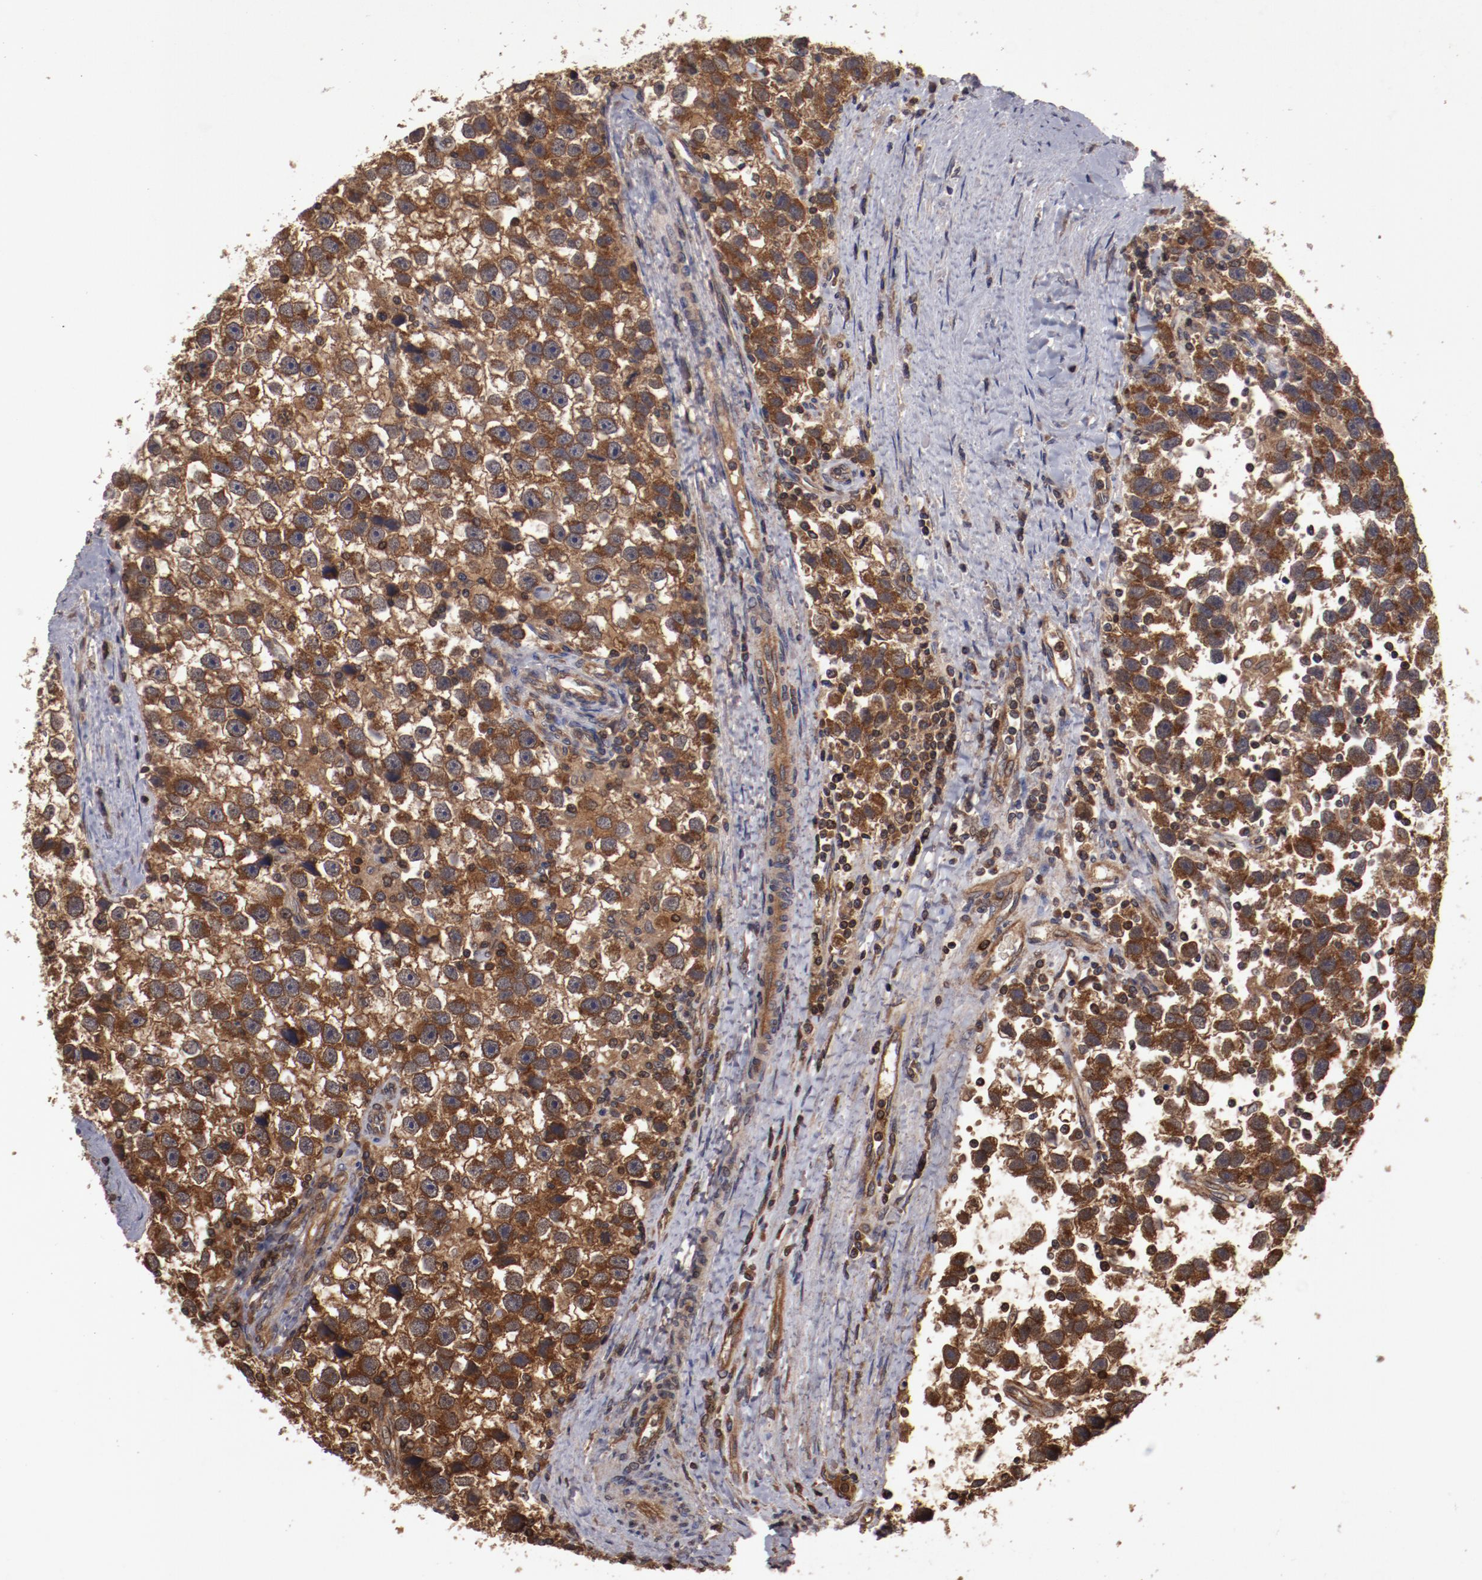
{"staining": {"intensity": "strong", "quantity": ">75%", "location": "cytoplasmic/membranous"}, "tissue": "testis cancer", "cell_type": "Tumor cells", "image_type": "cancer", "snomed": [{"axis": "morphology", "description": "Seminoma, NOS"}, {"axis": "topography", "description": "Testis"}], "caption": "An image showing strong cytoplasmic/membranous positivity in approximately >75% of tumor cells in testis seminoma, as visualized by brown immunohistochemical staining.", "gene": "RPS6KA6", "patient": {"sex": "male", "age": 43}}